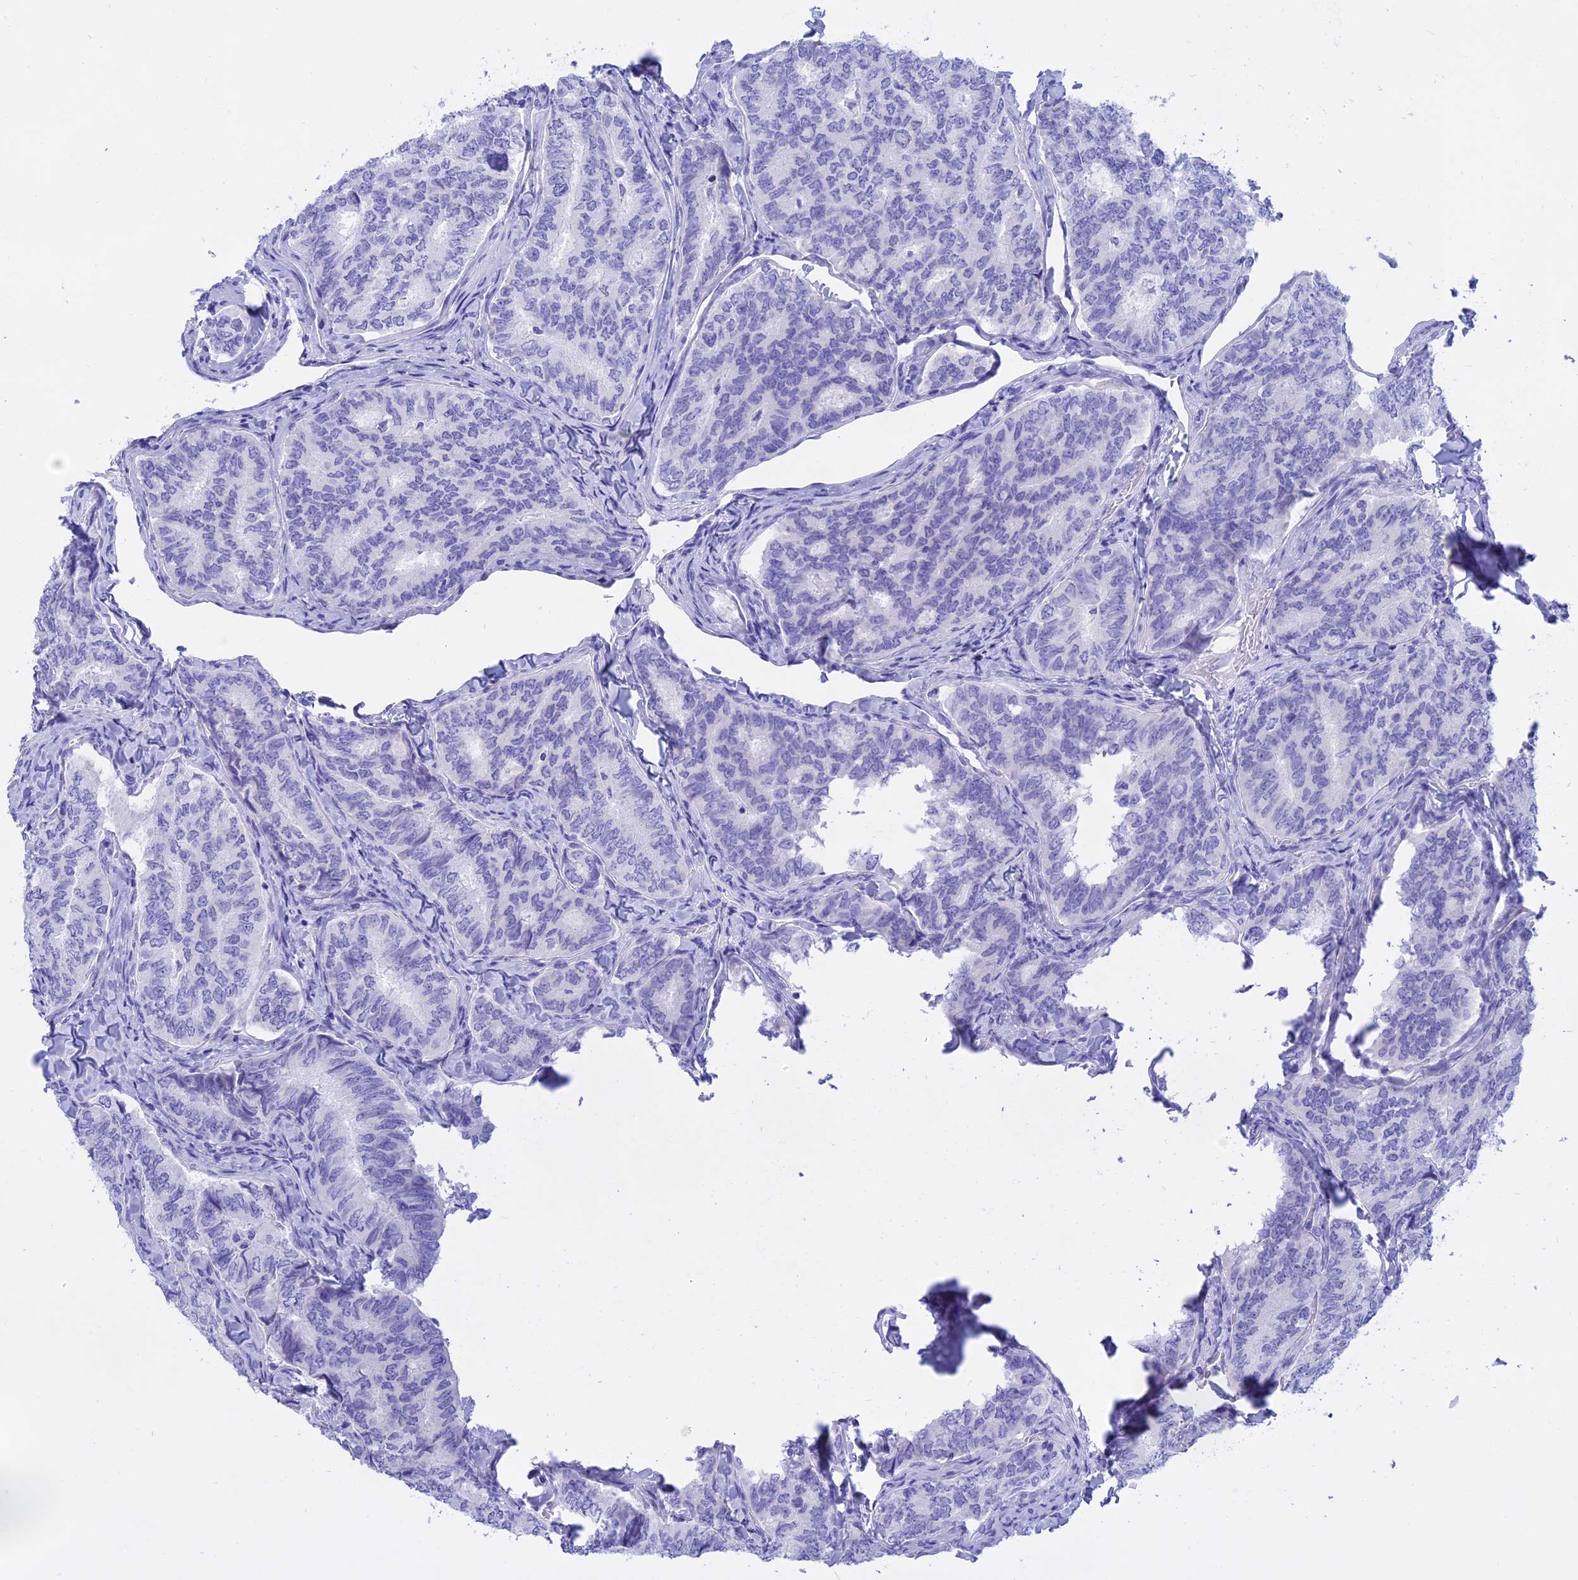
{"staining": {"intensity": "negative", "quantity": "none", "location": "none"}, "tissue": "thyroid cancer", "cell_type": "Tumor cells", "image_type": "cancer", "snomed": [{"axis": "morphology", "description": "Papillary adenocarcinoma, NOS"}, {"axis": "topography", "description": "Thyroid gland"}], "caption": "This is an immunohistochemistry photomicrograph of papillary adenocarcinoma (thyroid). There is no positivity in tumor cells.", "gene": "ISCA1", "patient": {"sex": "female", "age": 35}}